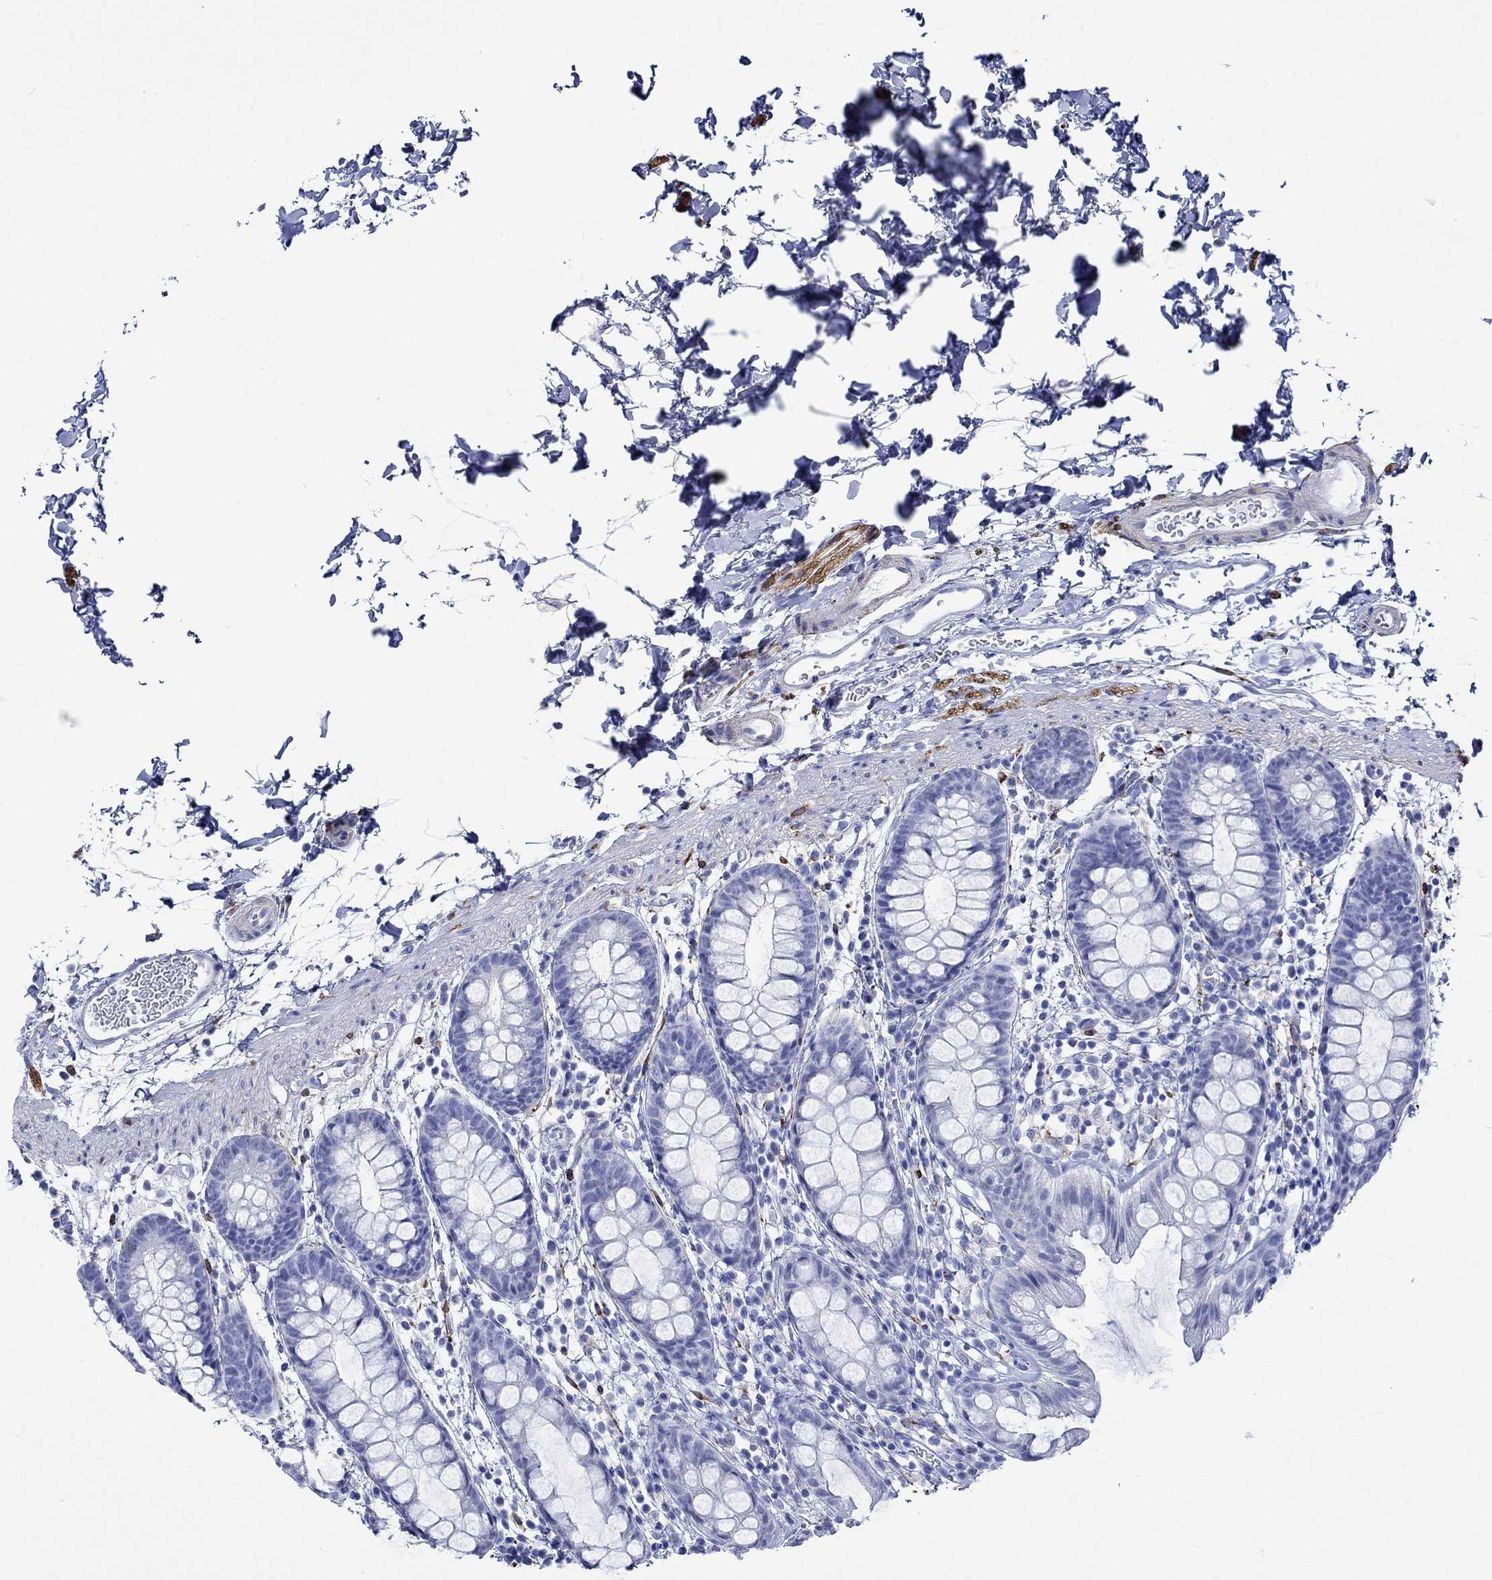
{"staining": {"intensity": "negative", "quantity": "none", "location": "none"}, "tissue": "rectum", "cell_type": "Glandular cells", "image_type": "normal", "snomed": [{"axis": "morphology", "description": "Normal tissue, NOS"}, {"axis": "topography", "description": "Rectum"}], "caption": "Rectum stained for a protein using IHC displays no positivity glandular cells.", "gene": "CRYAB", "patient": {"sex": "male", "age": 57}}